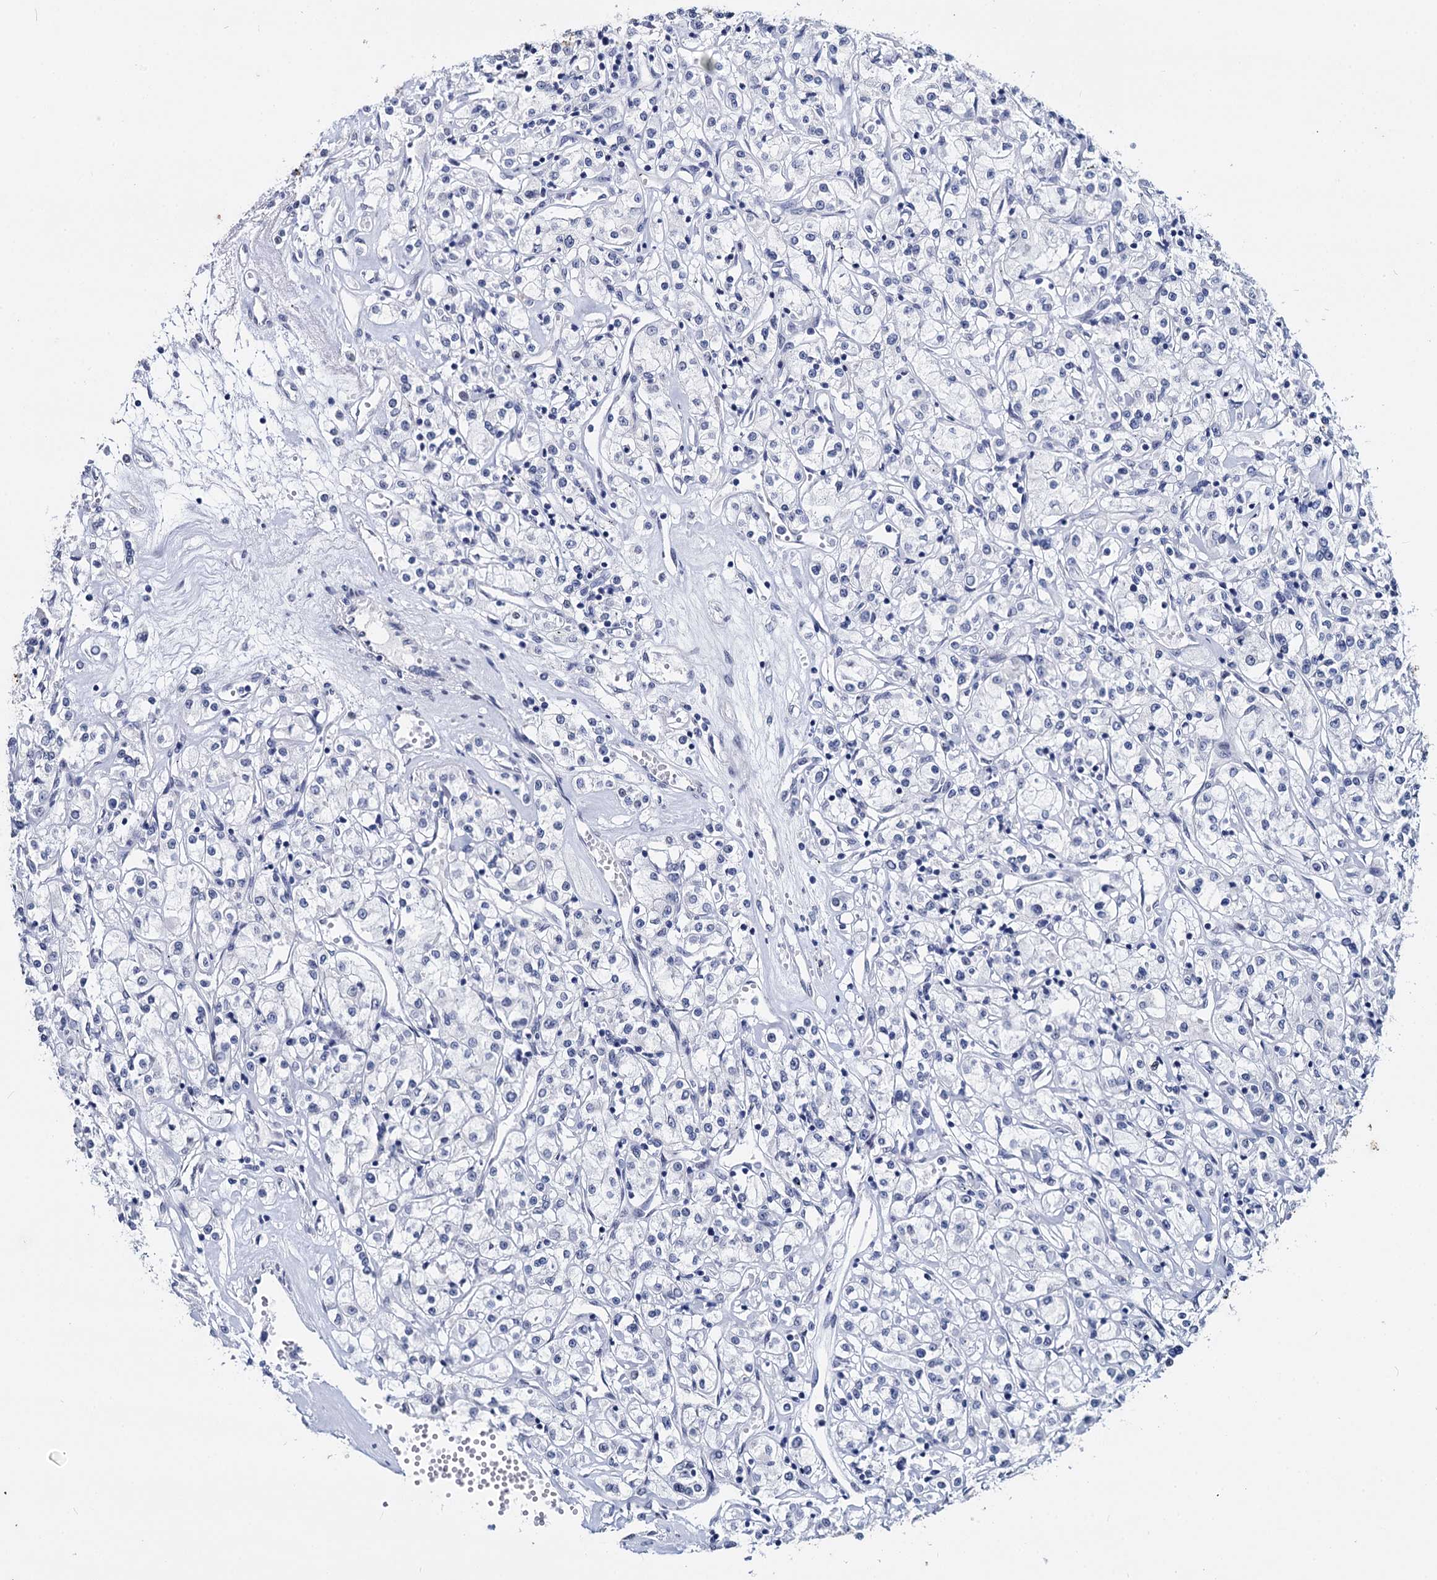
{"staining": {"intensity": "negative", "quantity": "none", "location": "none"}, "tissue": "renal cancer", "cell_type": "Tumor cells", "image_type": "cancer", "snomed": [{"axis": "morphology", "description": "Adenocarcinoma, NOS"}, {"axis": "topography", "description": "Kidney"}], "caption": "This histopathology image is of renal cancer (adenocarcinoma) stained with immunohistochemistry to label a protein in brown with the nuclei are counter-stained blue. There is no positivity in tumor cells.", "gene": "MAGEA4", "patient": {"sex": "female", "age": 59}}